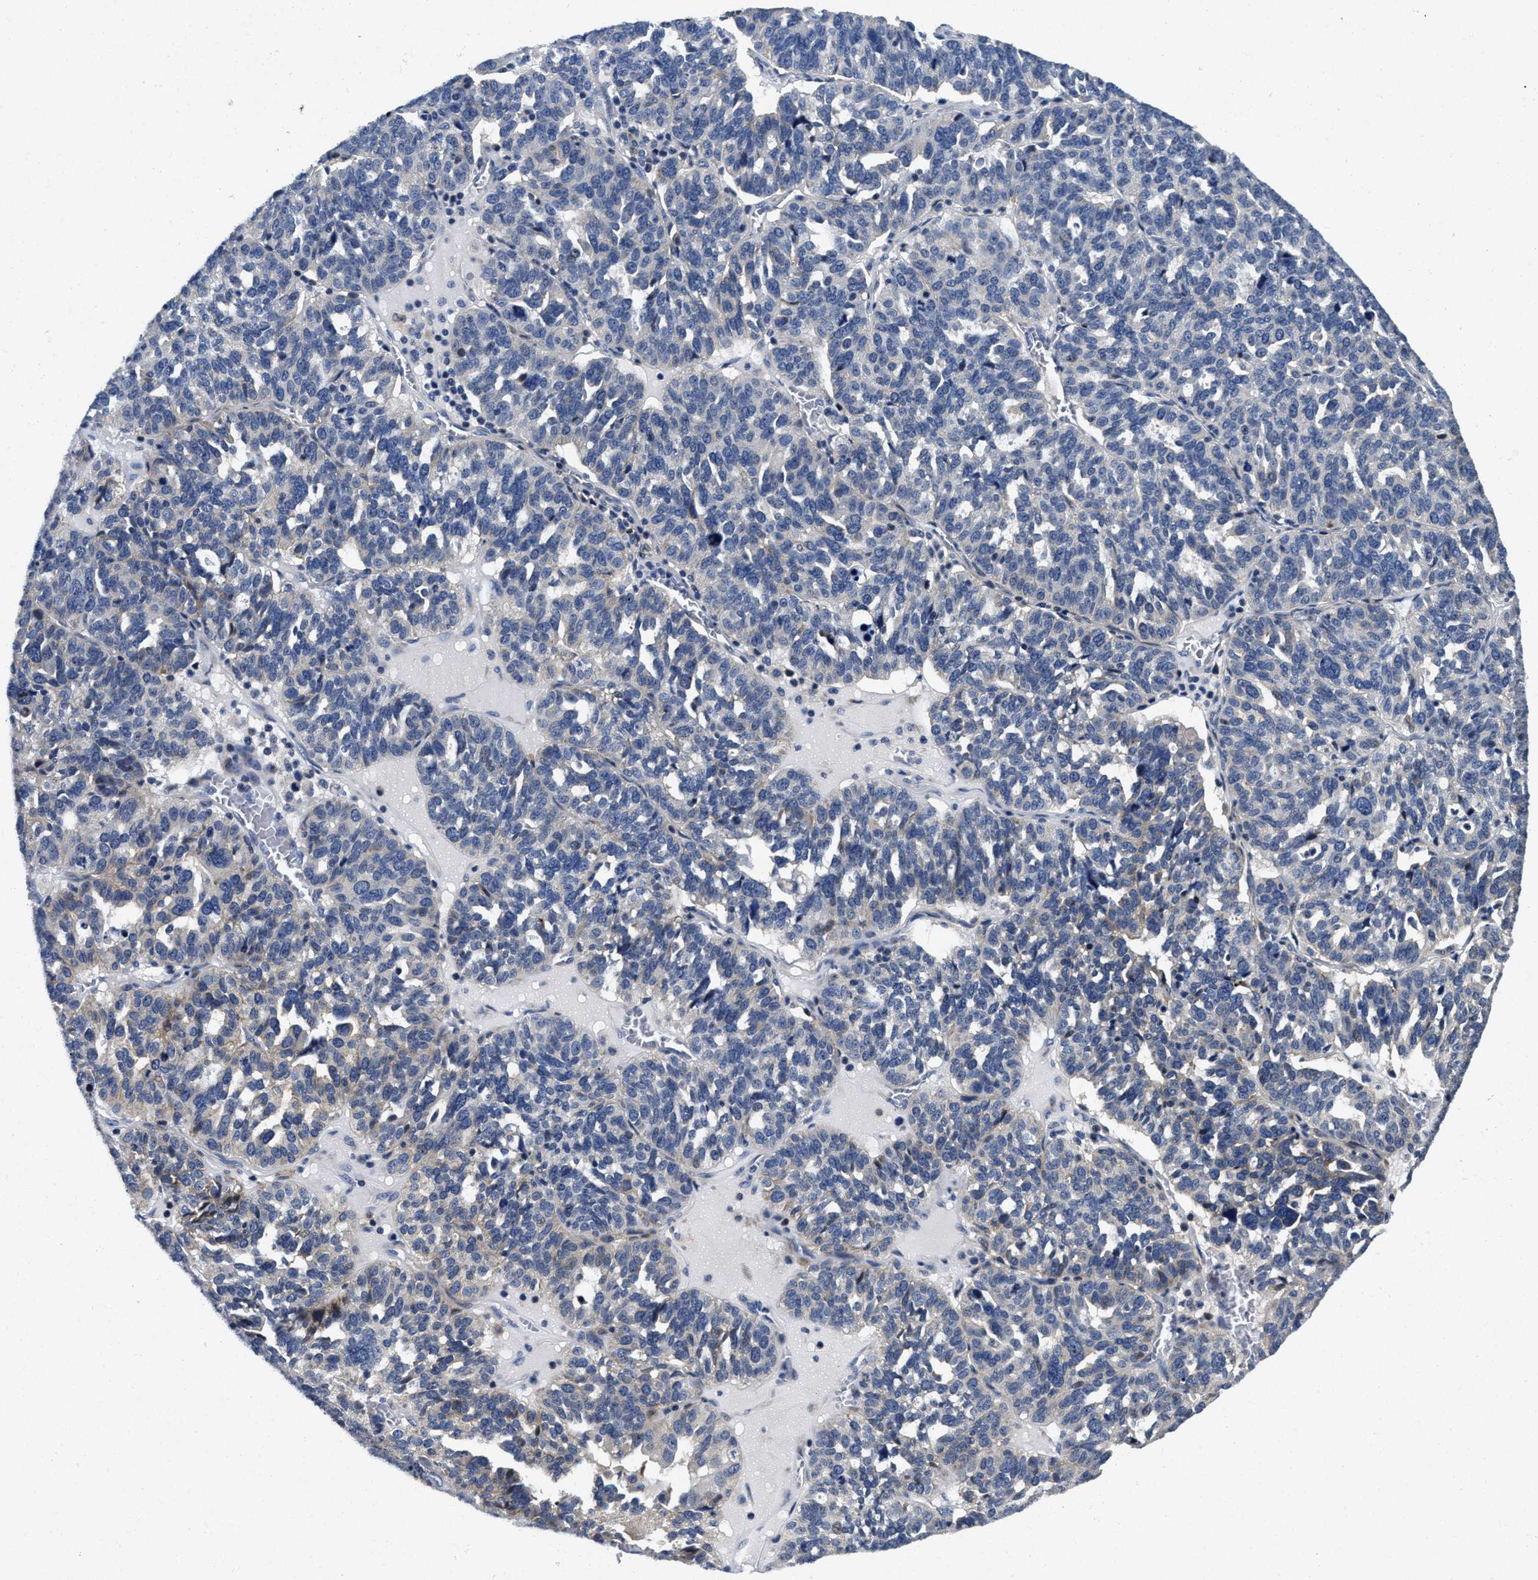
{"staining": {"intensity": "negative", "quantity": "none", "location": "none"}, "tissue": "ovarian cancer", "cell_type": "Tumor cells", "image_type": "cancer", "snomed": [{"axis": "morphology", "description": "Cystadenocarcinoma, serous, NOS"}, {"axis": "topography", "description": "Ovary"}], "caption": "Immunohistochemical staining of human ovarian serous cystadenocarcinoma reveals no significant staining in tumor cells. Brightfield microscopy of immunohistochemistry stained with DAB (3,3'-diaminobenzidine) (brown) and hematoxylin (blue), captured at high magnification.", "gene": "LAD1", "patient": {"sex": "female", "age": 59}}